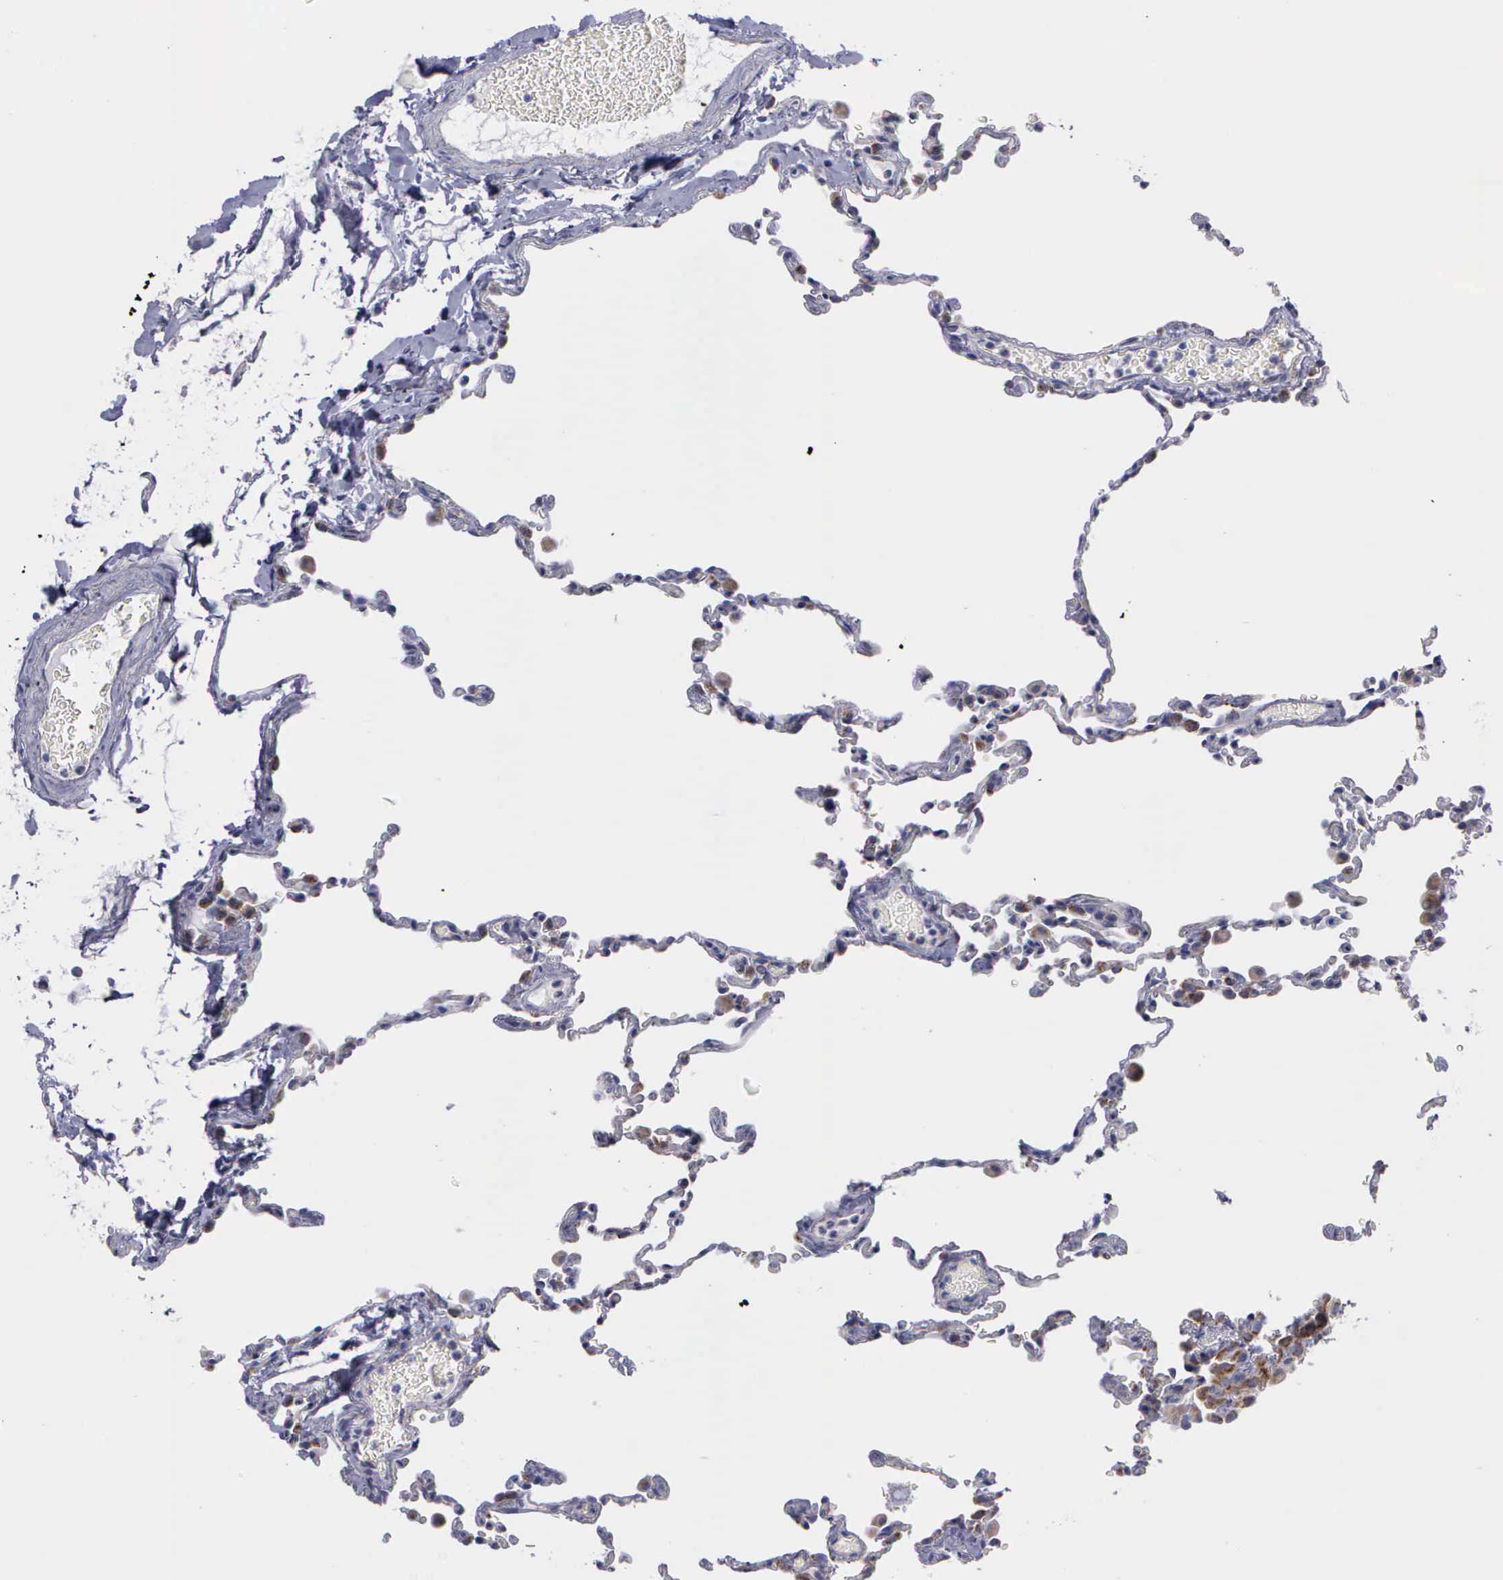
{"staining": {"intensity": "moderate", "quantity": ">75%", "location": "cytoplasmic/membranous"}, "tissue": "lung", "cell_type": "Alveolar cells", "image_type": "normal", "snomed": [{"axis": "morphology", "description": "Normal tissue, NOS"}, {"axis": "topography", "description": "Lung"}], "caption": "Protein expression analysis of benign human lung reveals moderate cytoplasmic/membranous staining in approximately >75% of alveolar cells.", "gene": "SYNJ2BP", "patient": {"sex": "female", "age": 61}}